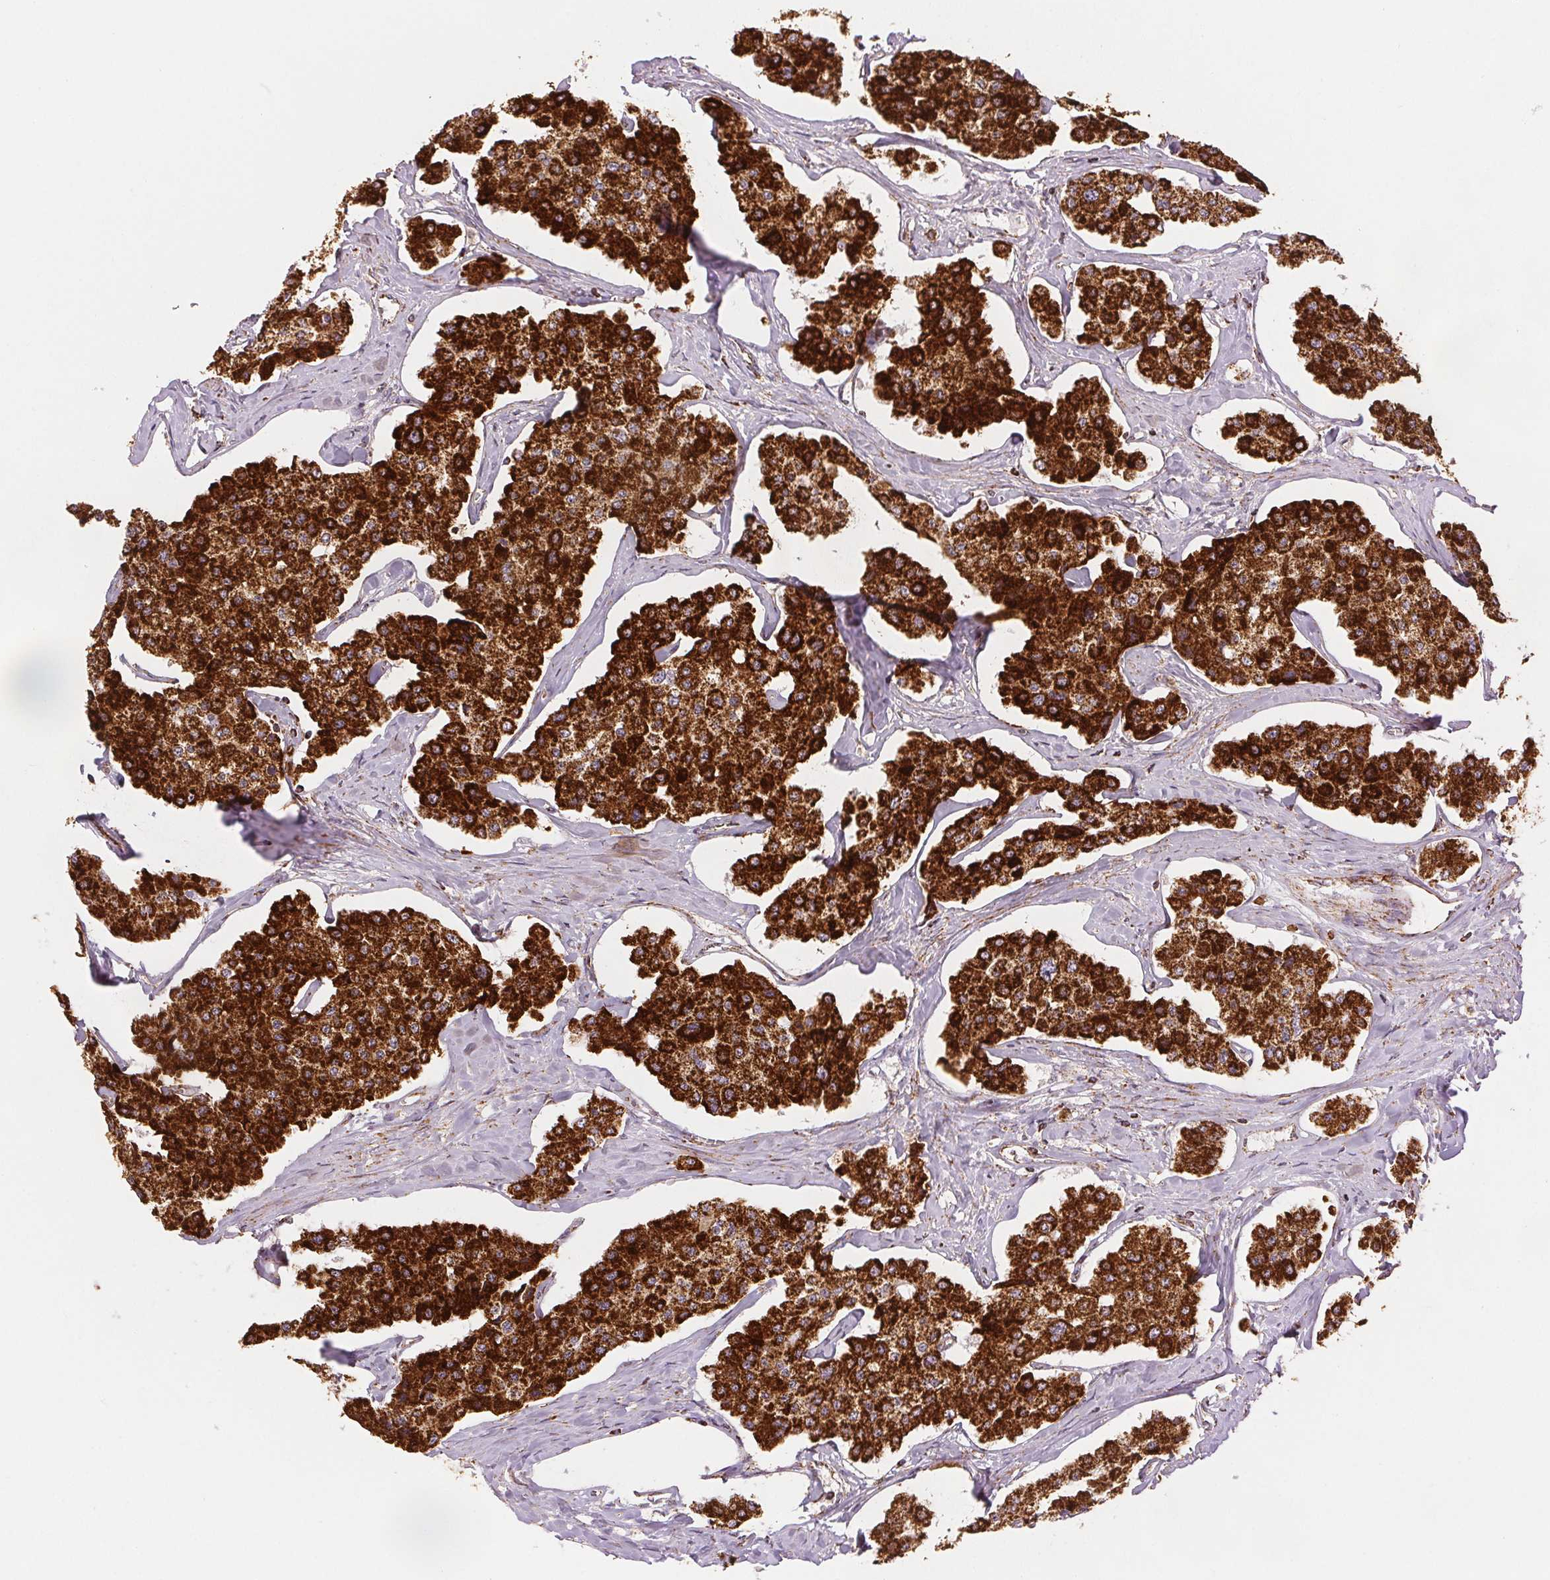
{"staining": {"intensity": "strong", "quantity": ">75%", "location": "cytoplasmic/membranous"}, "tissue": "carcinoid", "cell_type": "Tumor cells", "image_type": "cancer", "snomed": [{"axis": "morphology", "description": "Carcinoid, malignant, NOS"}, {"axis": "topography", "description": "Small intestine"}], "caption": "Protein expression analysis of malignant carcinoid exhibits strong cytoplasmic/membranous expression in approximately >75% of tumor cells.", "gene": "SDHB", "patient": {"sex": "female", "age": 65}}